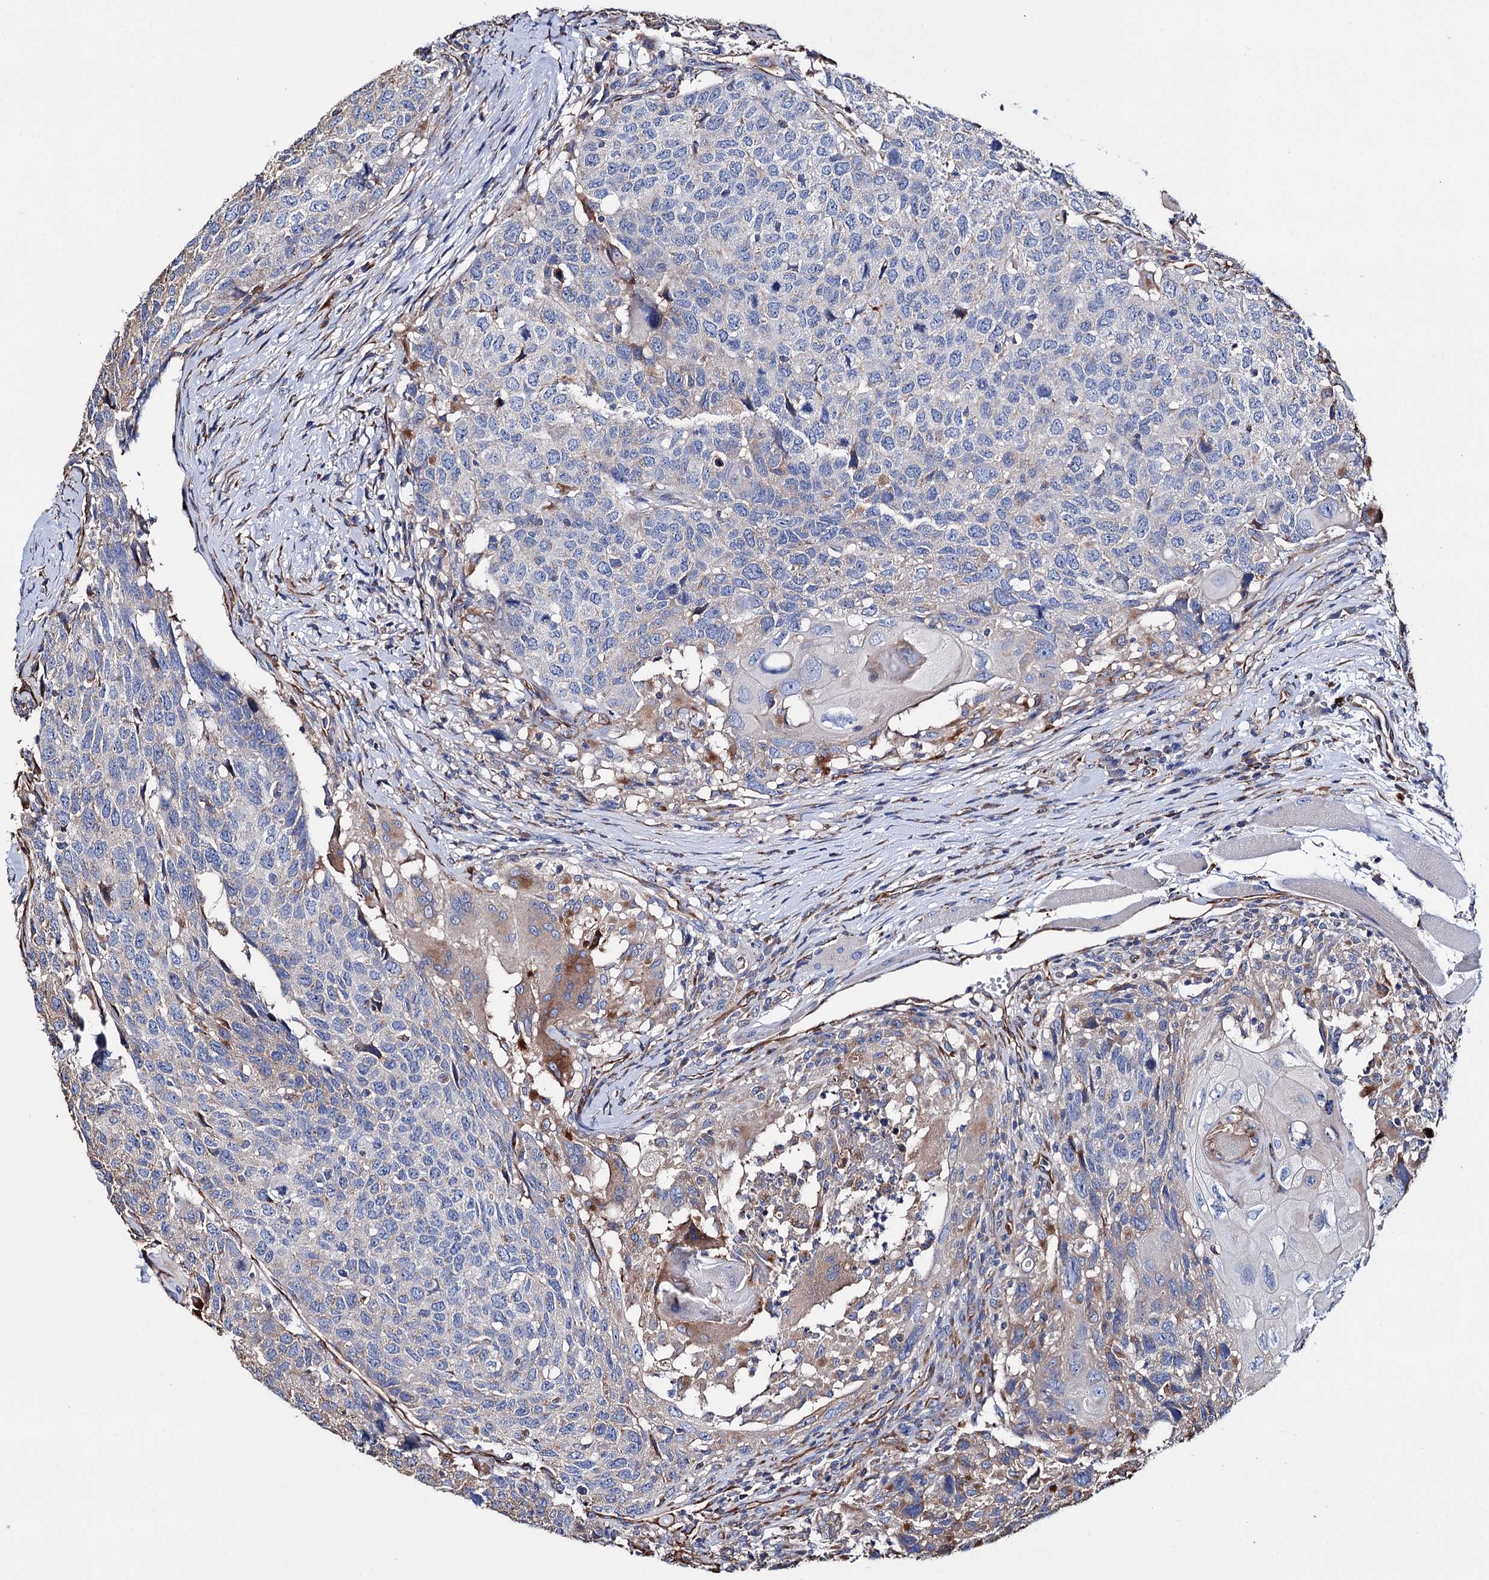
{"staining": {"intensity": "negative", "quantity": "none", "location": "none"}, "tissue": "head and neck cancer", "cell_type": "Tumor cells", "image_type": "cancer", "snomed": [{"axis": "morphology", "description": "Squamous cell carcinoma, NOS"}, {"axis": "topography", "description": "Head-Neck"}], "caption": "Head and neck cancer (squamous cell carcinoma) was stained to show a protein in brown. There is no significant expression in tumor cells. (Immunohistochemistry, brightfield microscopy, high magnification).", "gene": "SCPEP1", "patient": {"sex": "male", "age": 66}}